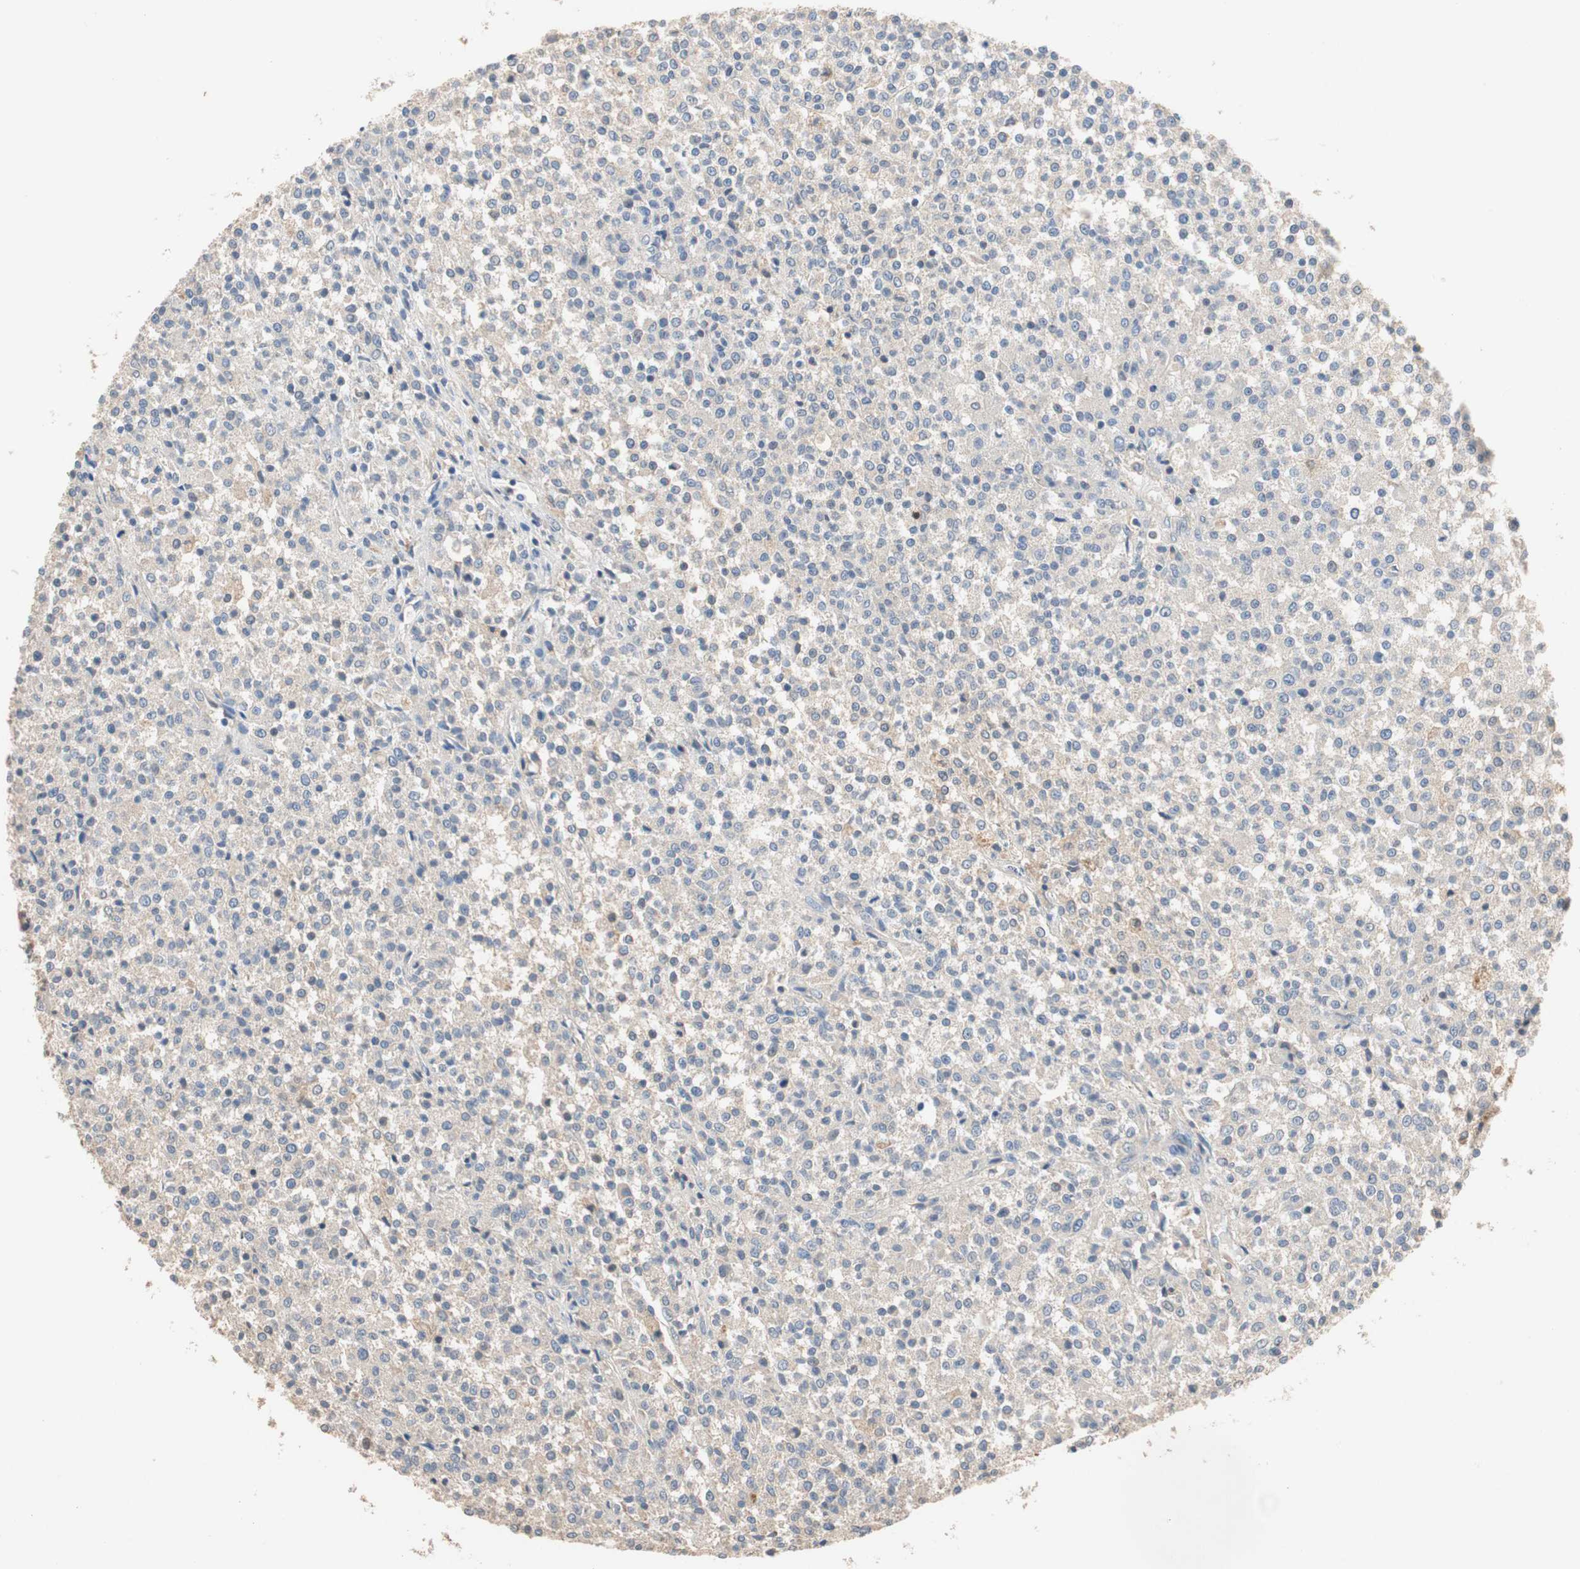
{"staining": {"intensity": "weak", "quantity": "<25%", "location": "cytoplasmic/membranous"}, "tissue": "testis cancer", "cell_type": "Tumor cells", "image_type": "cancer", "snomed": [{"axis": "morphology", "description": "Seminoma, NOS"}, {"axis": "topography", "description": "Testis"}], "caption": "Immunohistochemical staining of seminoma (testis) reveals no significant expression in tumor cells.", "gene": "ADAP1", "patient": {"sex": "male", "age": 59}}